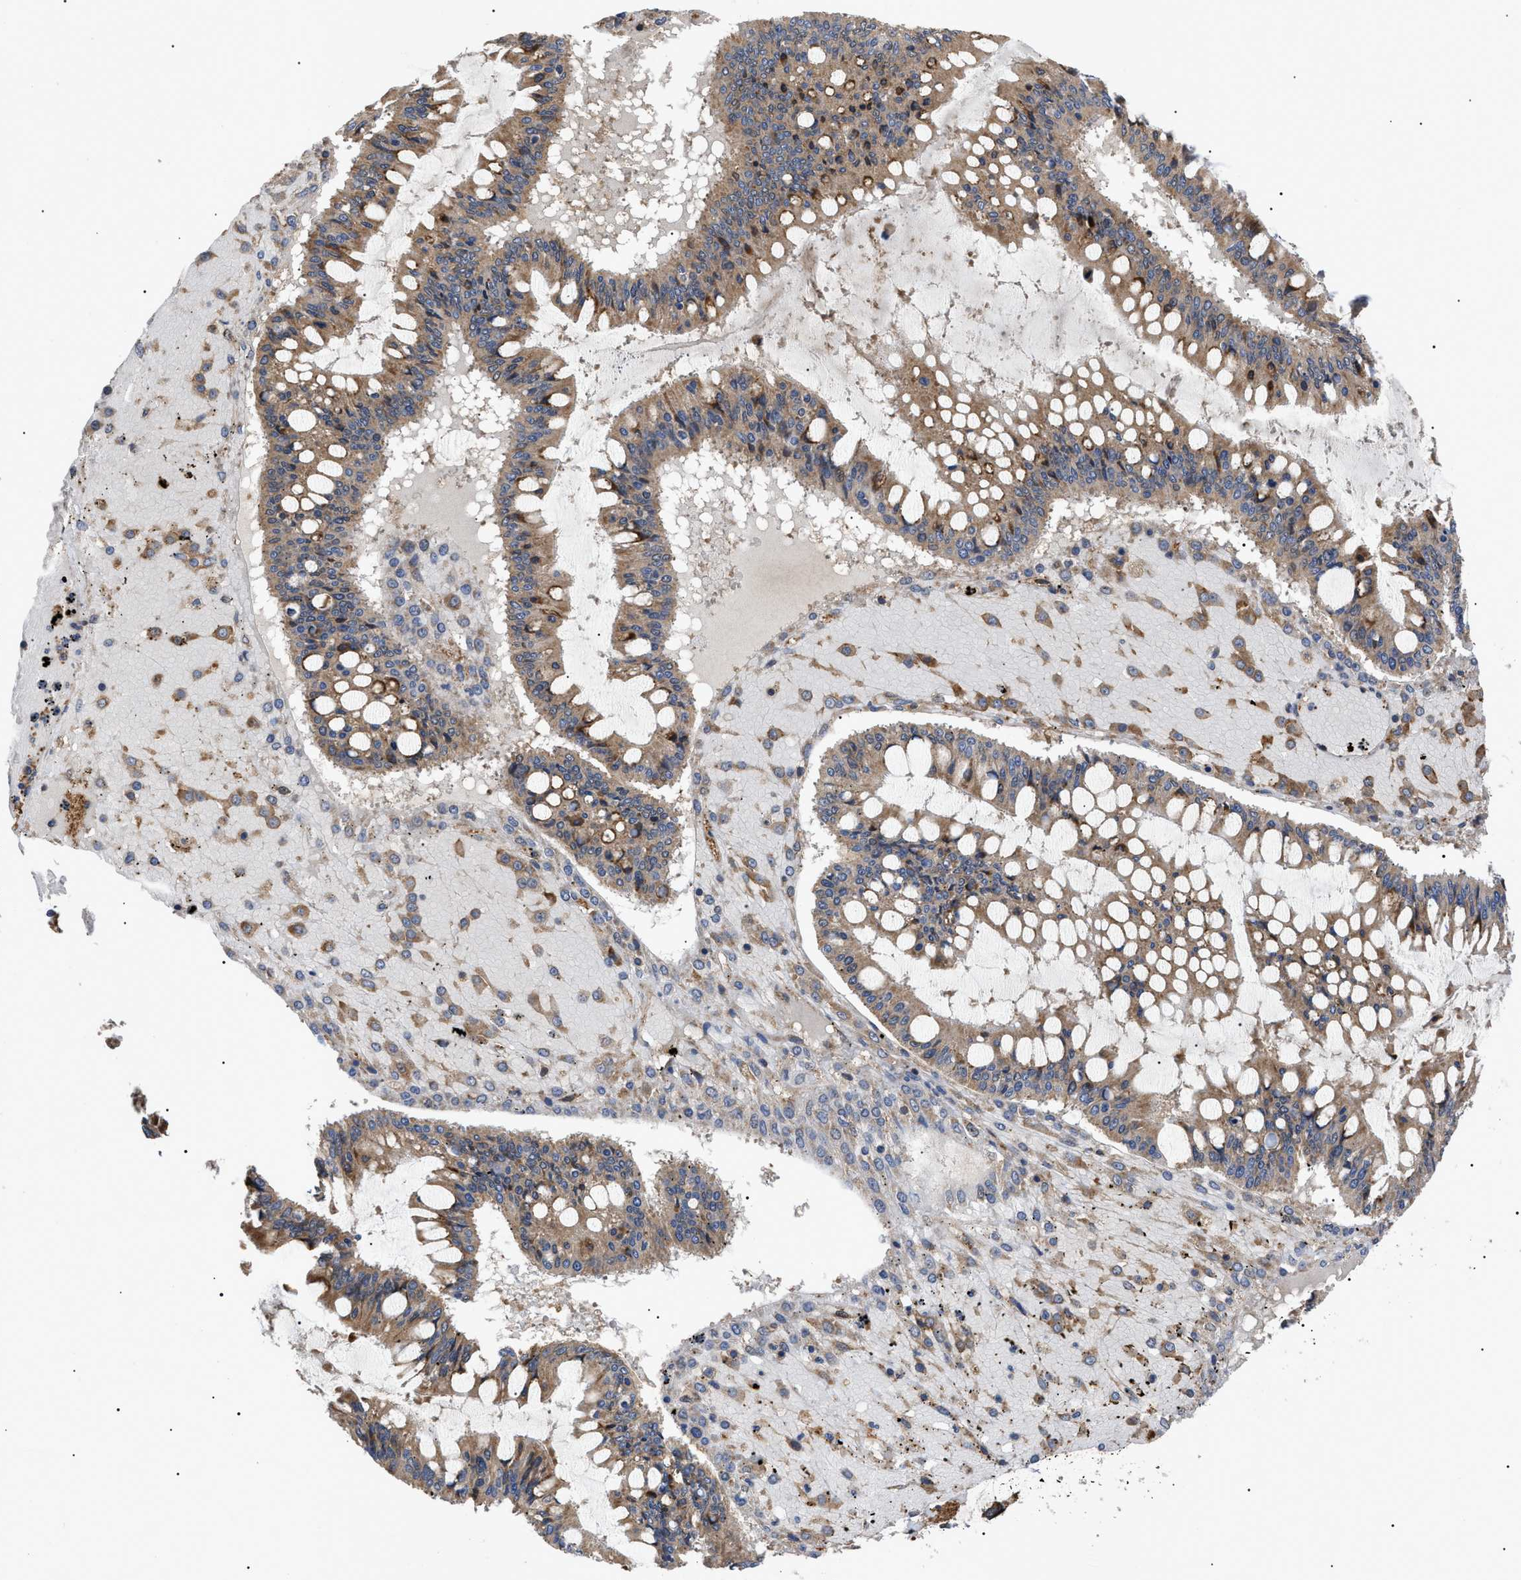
{"staining": {"intensity": "moderate", "quantity": ">75%", "location": "cytoplasmic/membranous"}, "tissue": "ovarian cancer", "cell_type": "Tumor cells", "image_type": "cancer", "snomed": [{"axis": "morphology", "description": "Cystadenocarcinoma, mucinous, NOS"}, {"axis": "topography", "description": "Ovary"}], "caption": "IHC histopathology image of neoplastic tissue: human mucinous cystadenocarcinoma (ovarian) stained using IHC exhibits medium levels of moderate protein expression localized specifically in the cytoplasmic/membranous of tumor cells, appearing as a cytoplasmic/membranous brown color.", "gene": "ASTL", "patient": {"sex": "female", "age": 73}}